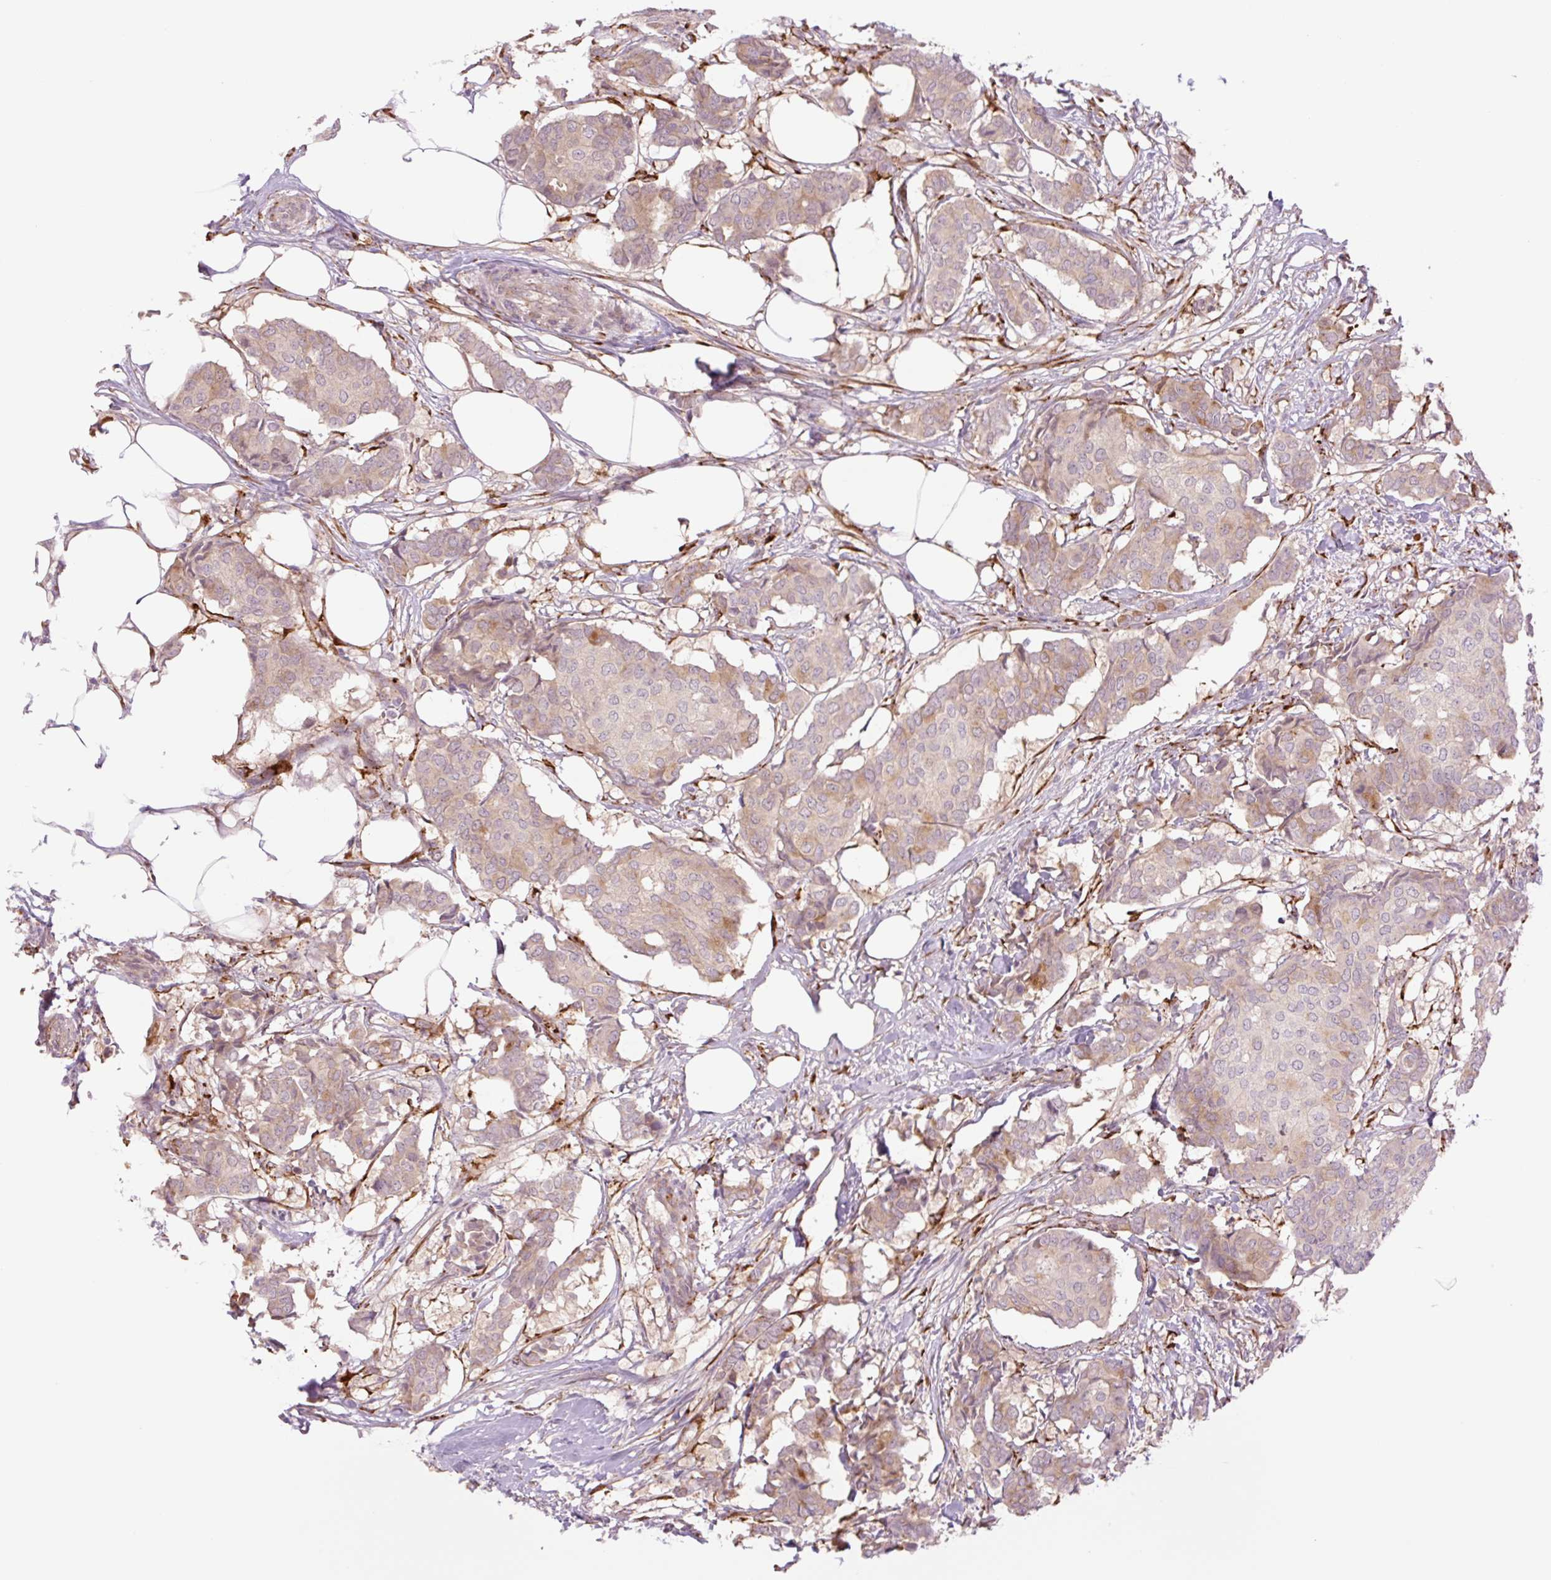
{"staining": {"intensity": "weak", "quantity": "25%-75%", "location": "cytoplasmic/membranous"}, "tissue": "breast cancer", "cell_type": "Tumor cells", "image_type": "cancer", "snomed": [{"axis": "morphology", "description": "Duct carcinoma"}, {"axis": "topography", "description": "Breast"}], "caption": "Breast cancer stained with DAB (3,3'-diaminobenzidine) IHC reveals low levels of weak cytoplasmic/membranous staining in approximately 25%-75% of tumor cells. (IHC, brightfield microscopy, high magnification).", "gene": "COL5A1", "patient": {"sex": "female", "age": 75}}